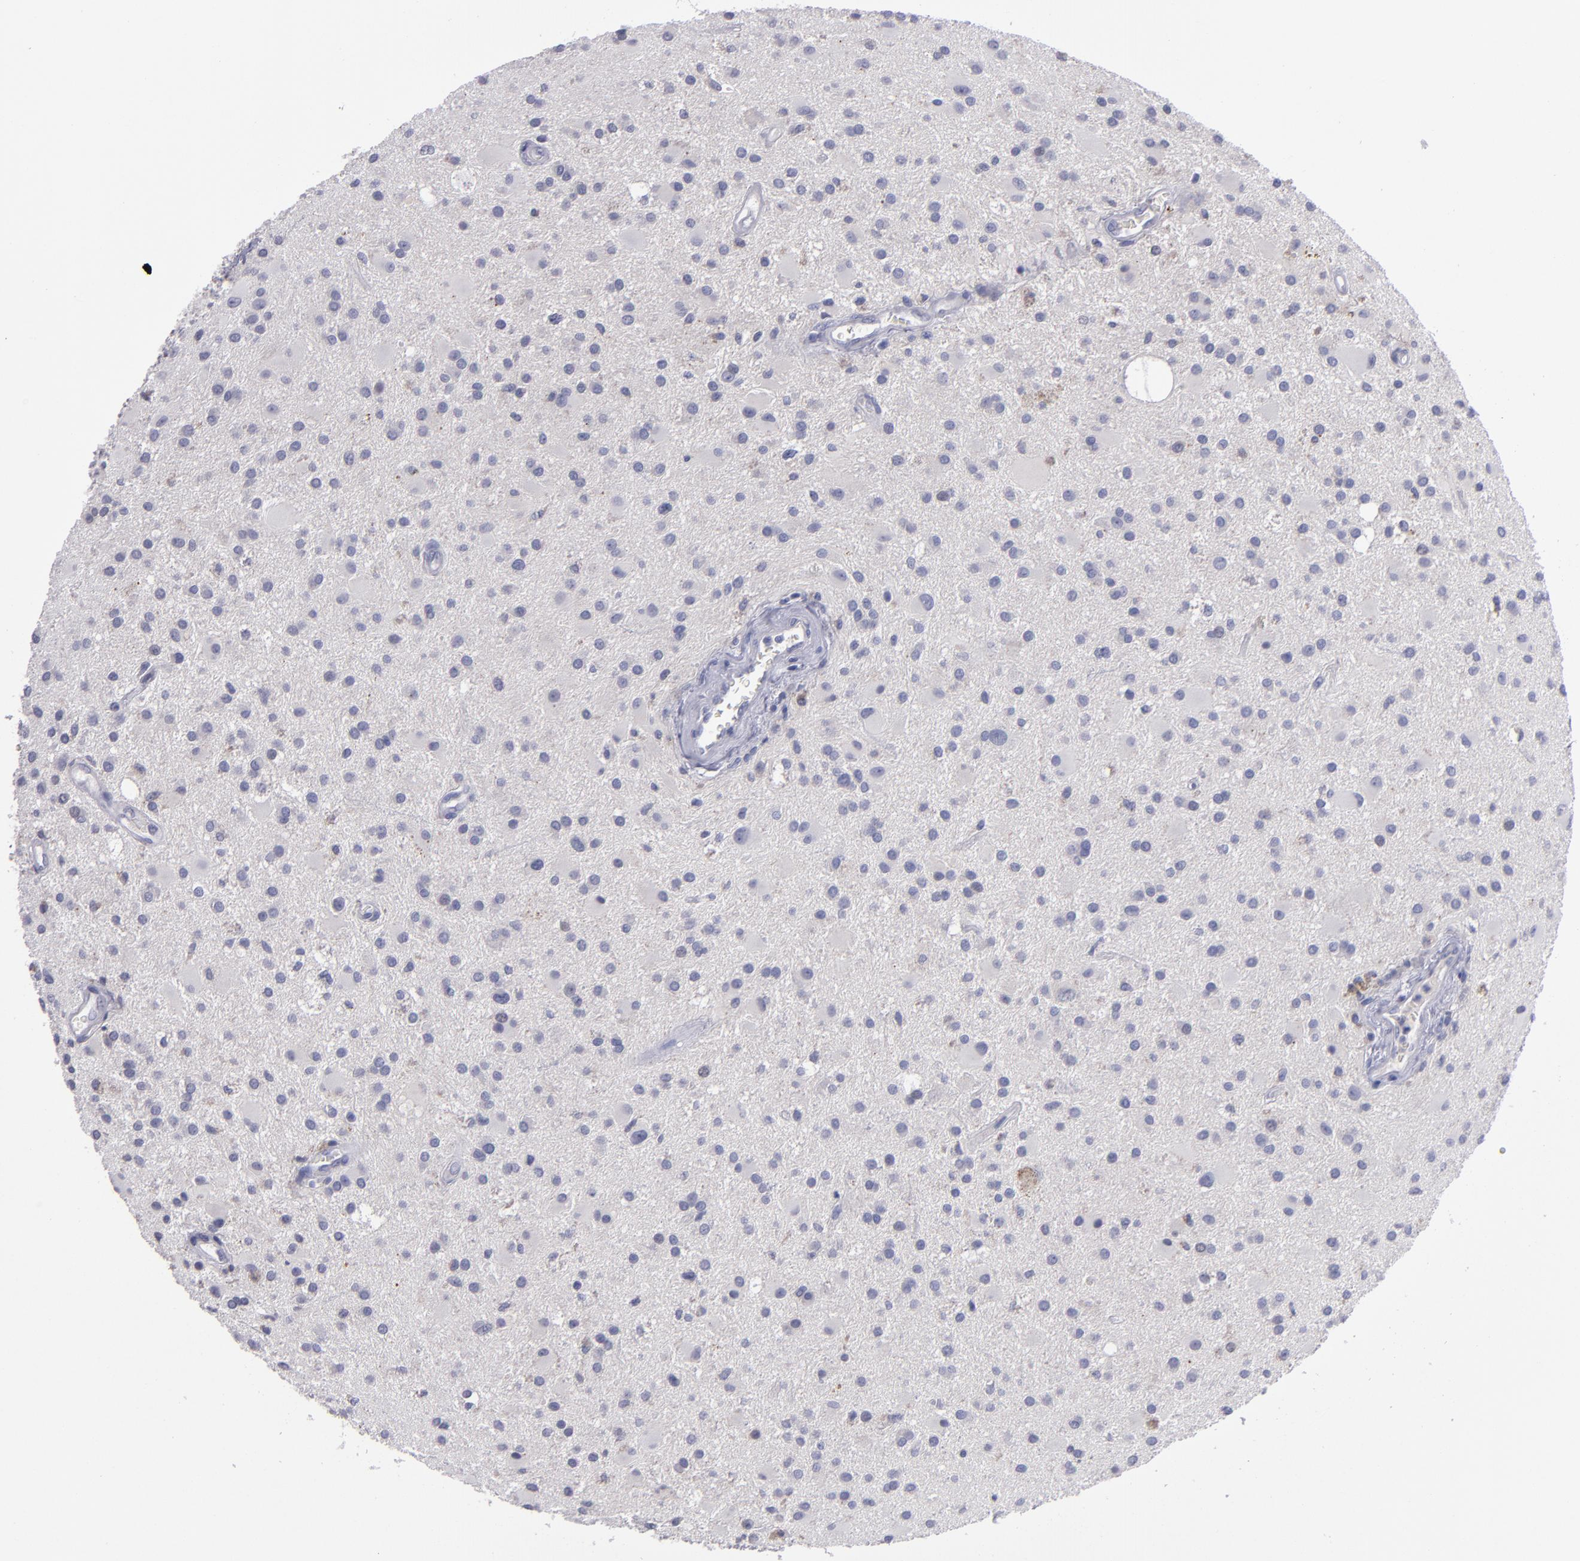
{"staining": {"intensity": "negative", "quantity": "none", "location": "none"}, "tissue": "glioma", "cell_type": "Tumor cells", "image_type": "cancer", "snomed": [{"axis": "morphology", "description": "Glioma, malignant, Low grade"}, {"axis": "topography", "description": "Brain"}], "caption": "Immunohistochemical staining of human malignant low-grade glioma reveals no significant staining in tumor cells.", "gene": "CDH3", "patient": {"sex": "male", "age": 58}}